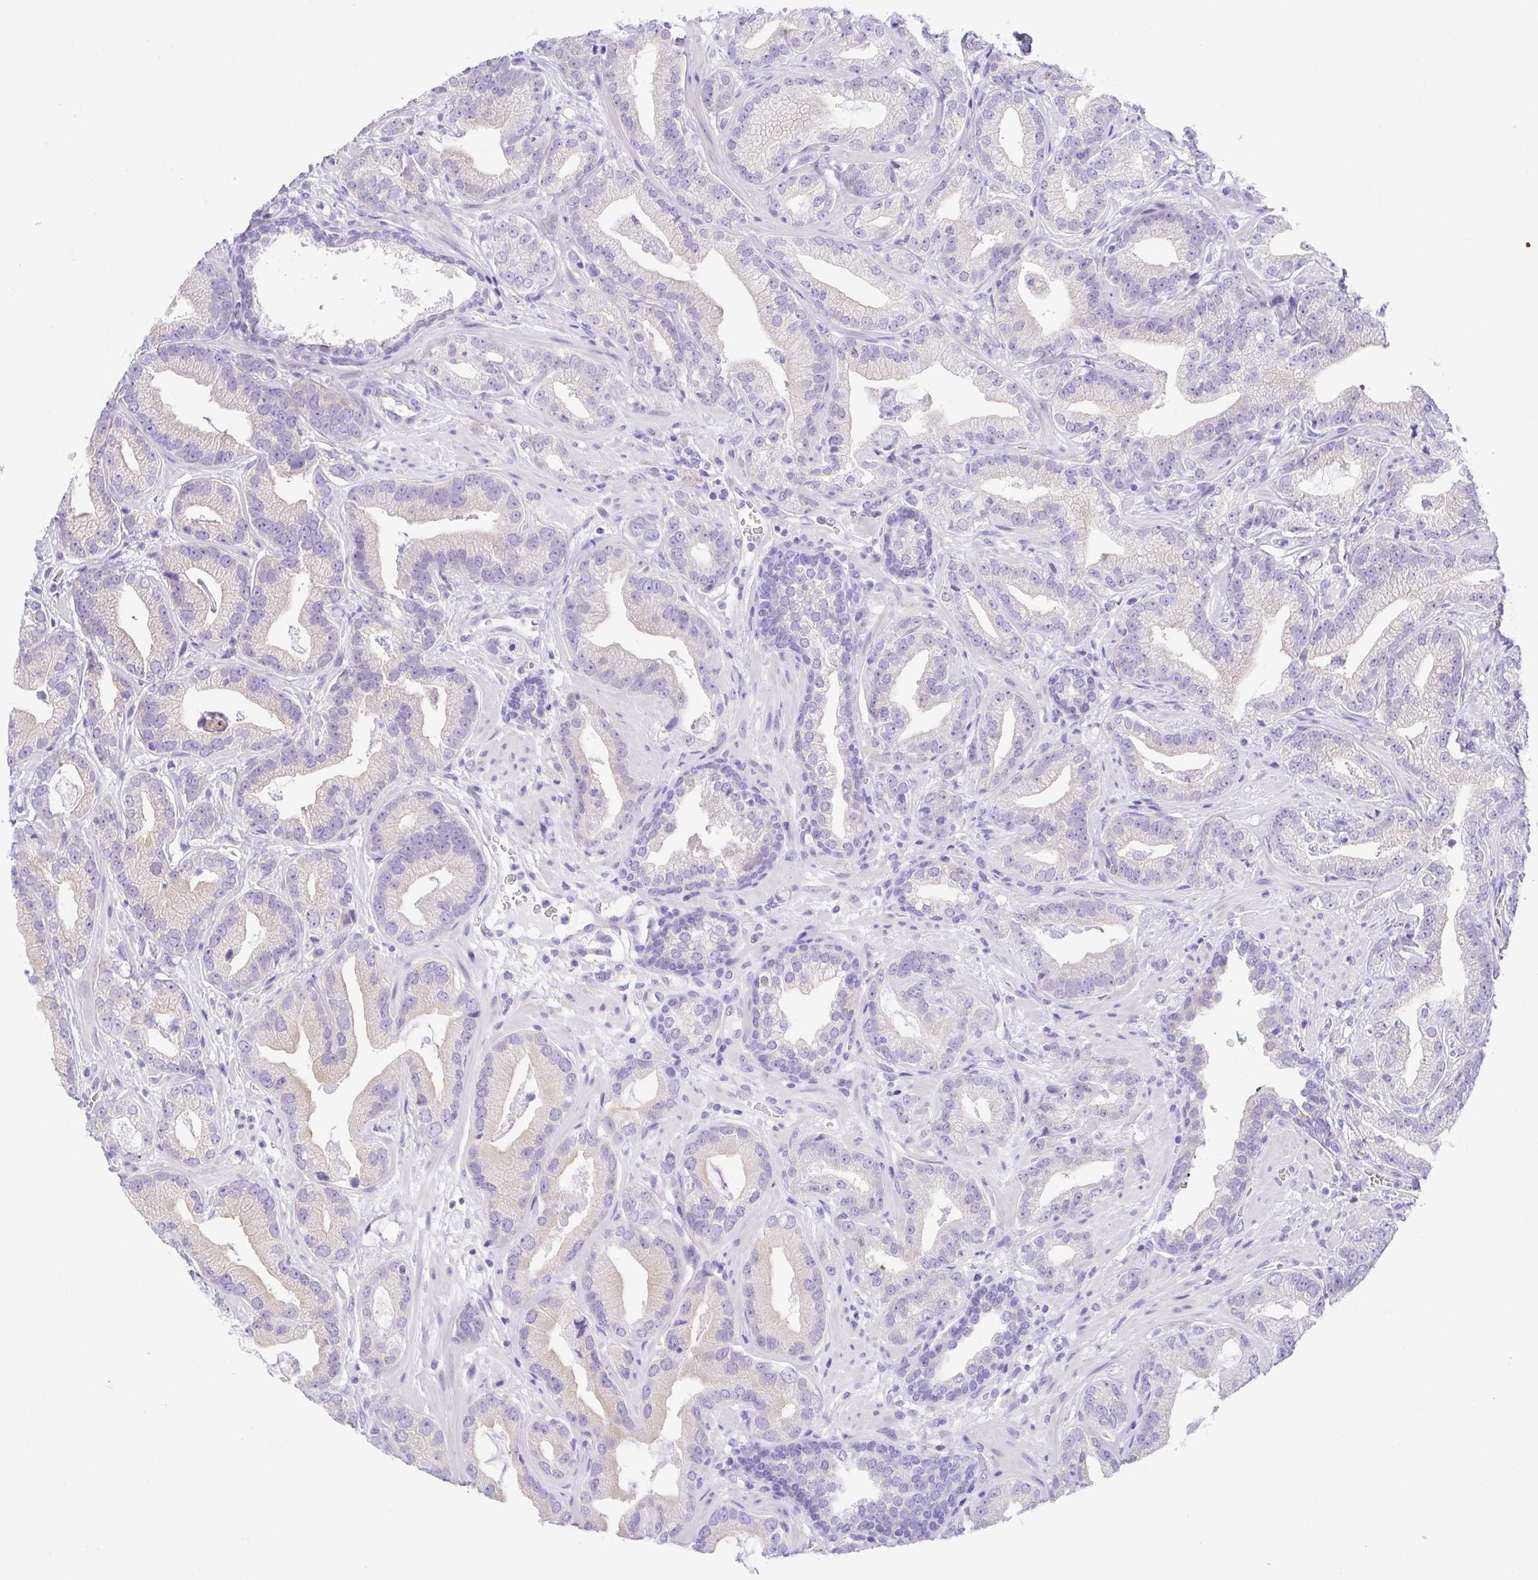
{"staining": {"intensity": "negative", "quantity": "none", "location": "none"}, "tissue": "prostate cancer", "cell_type": "Tumor cells", "image_type": "cancer", "snomed": [{"axis": "morphology", "description": "Adenocarcinoma, Low grade"}, {"axis": "topography", "description": "Prostate"}], "caption": "Adenocarcinoma (low-grade) (prostate) was stained to show a protein in brown. There is no significant expression in tumor cells.", "gene": "LUZP4", "patient": {"sex": "male", "age": 62}}